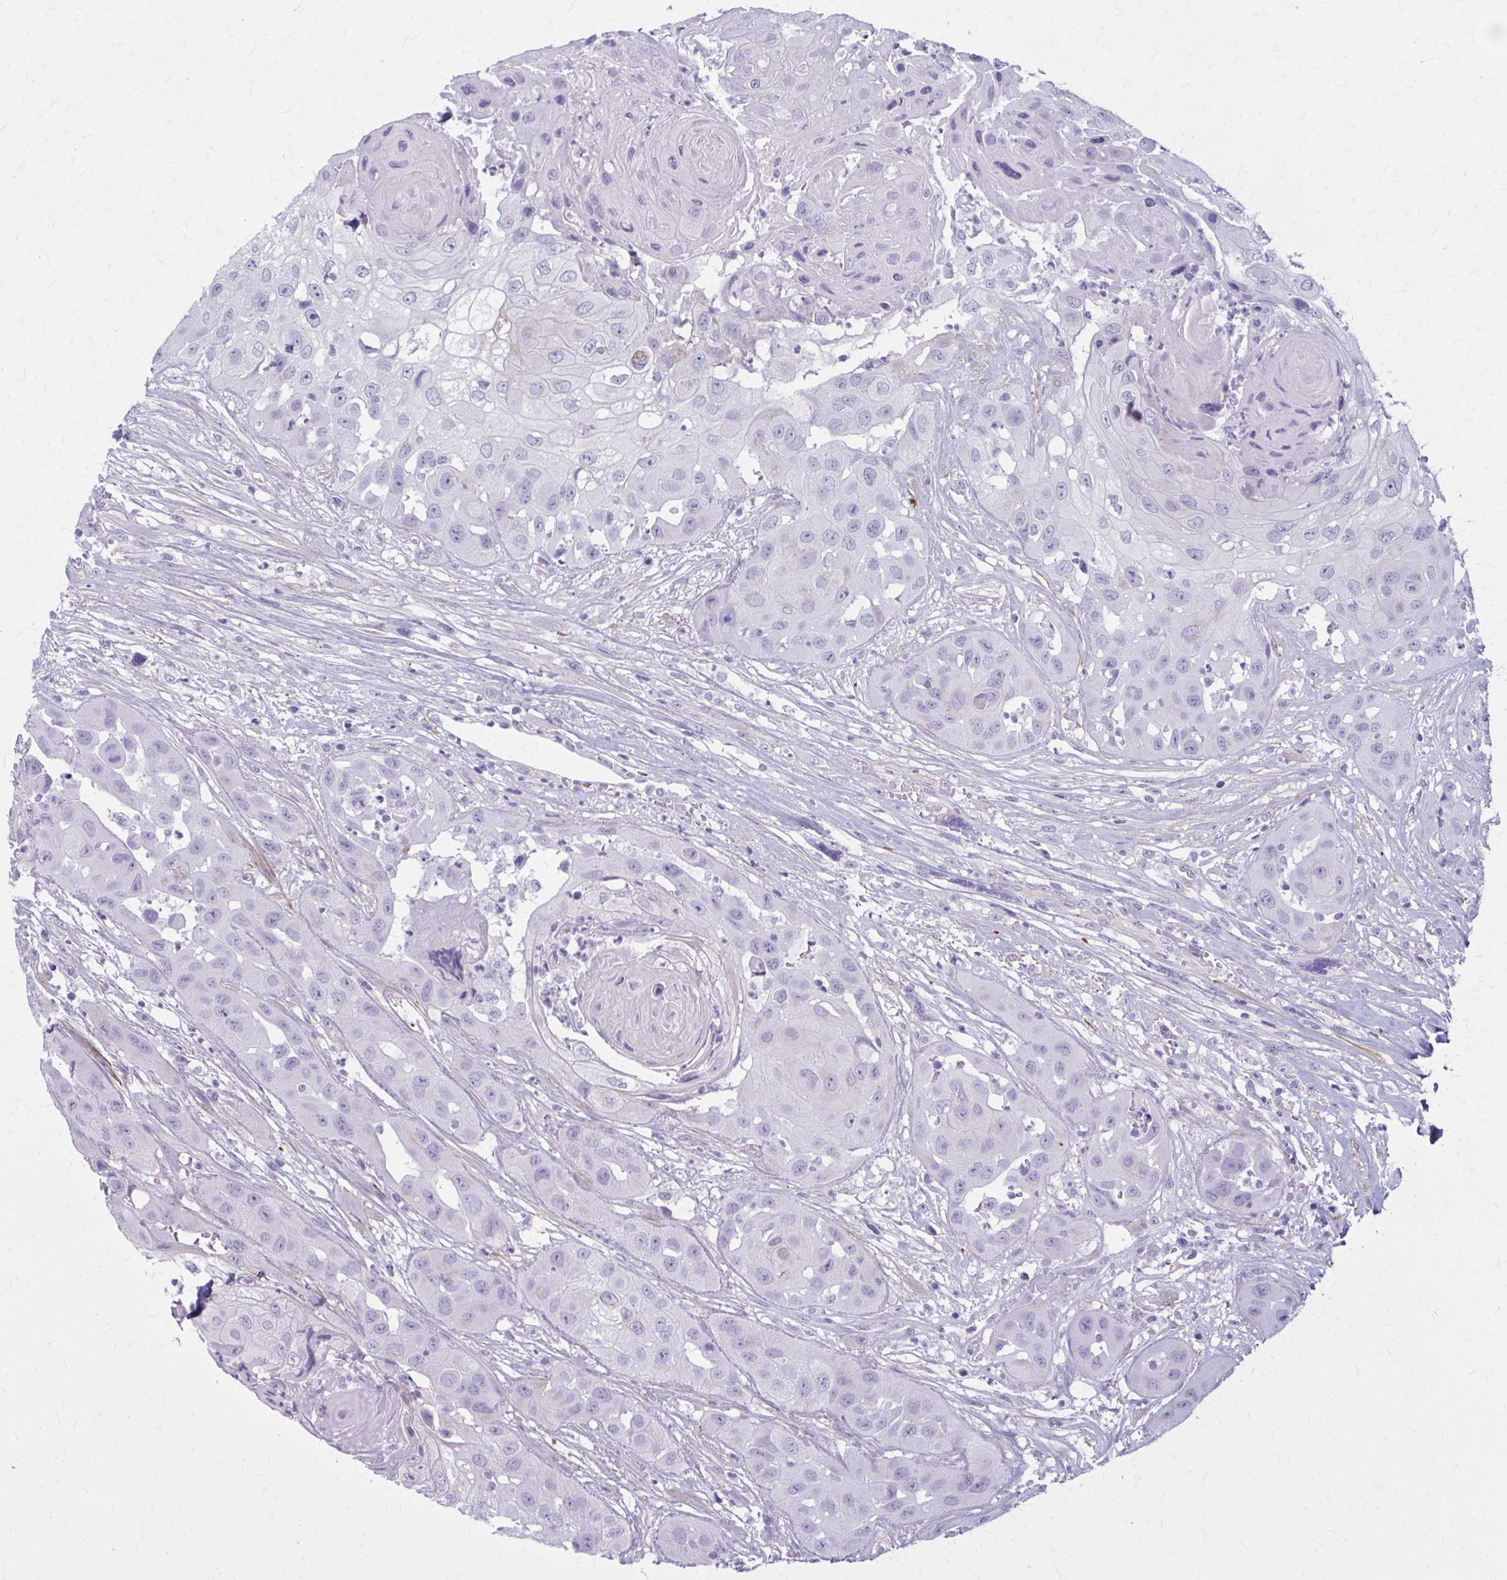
{"staining": {"intensity": "negative", "quantity": "none", "location": "none"}, "tissue": "head and neck cancer", "cell_type": "Tumor cells", "image_type": "cancer", "snomed": [{"axis": "morphology", "description": "Squamous cell carcinoma, NOS"}, {"axis": "topography", "description": "Head-Neck"}], "caption": "Immunohistochemistry photomicrograph of squamous cell carcinoma (head and neck) stained for a protein (brown), which displays no positivity in tumor cells.", "gene": "AKAP12", "patient": {"sex": "male", "age": 83}}